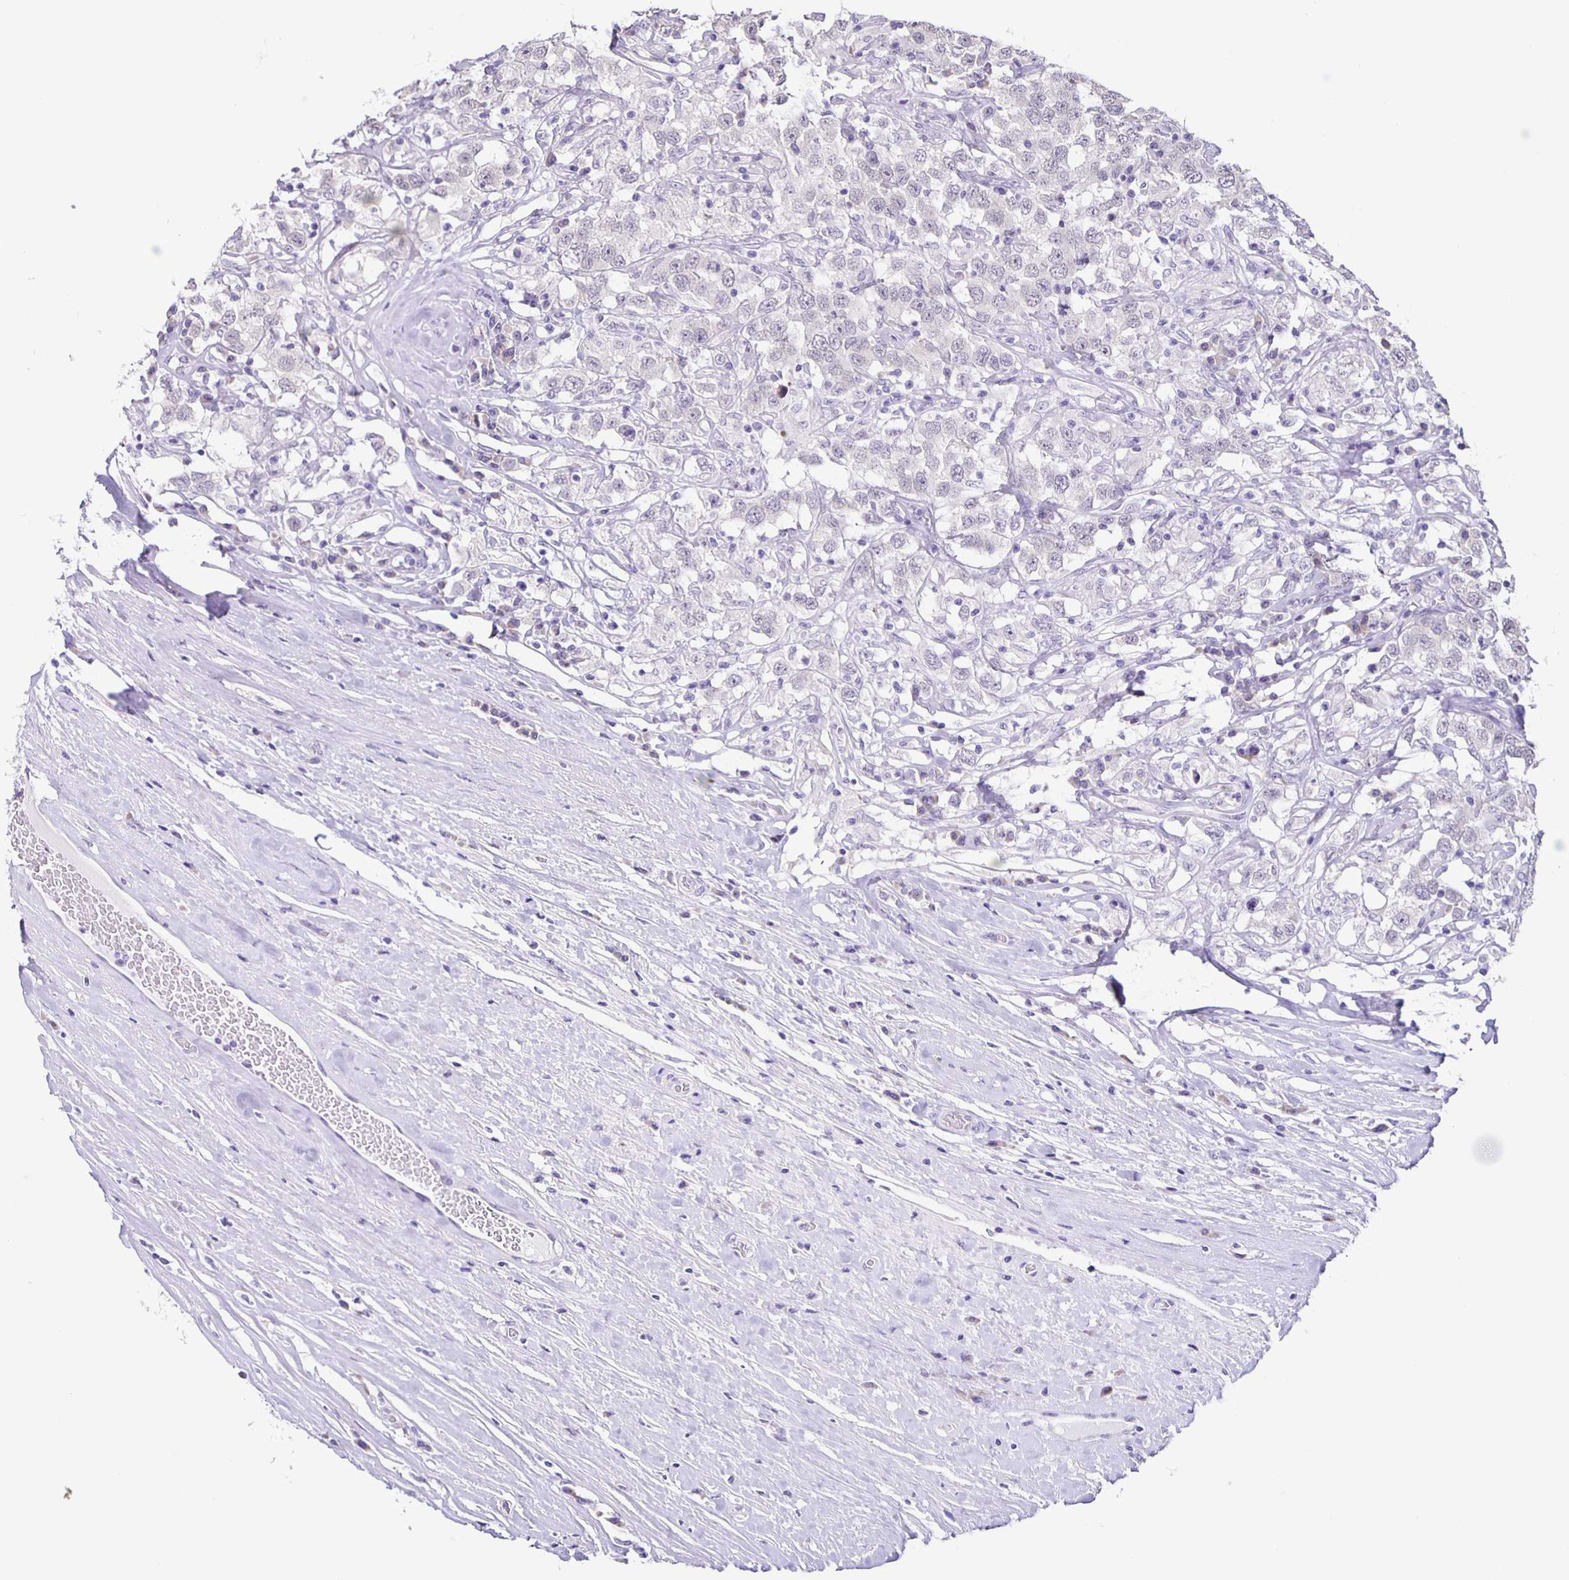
{"staining": {"intensity": "negative", "quantity": "none", "location": "none"}, "tissue": "testis cancer", "cell_type": "Tumor cells", "image_type": "cancer", "snomed": [{"axis": "morphology", "description": "Seminoma, NOS"}, {"axis": "topography", "description": "Testis"}], "caption": "Immunohistochemistry image of neoplastic tissue: testis cancer stained with DAB exhibits no significant protein staining in tumor cells. (Stains: DAB IHC with hematoxylin counter stain, Microscopy: brightfield microscopy at high magnification).", "gene": "SLC12A3", "patient": {"sex": "male", "age": 41}}